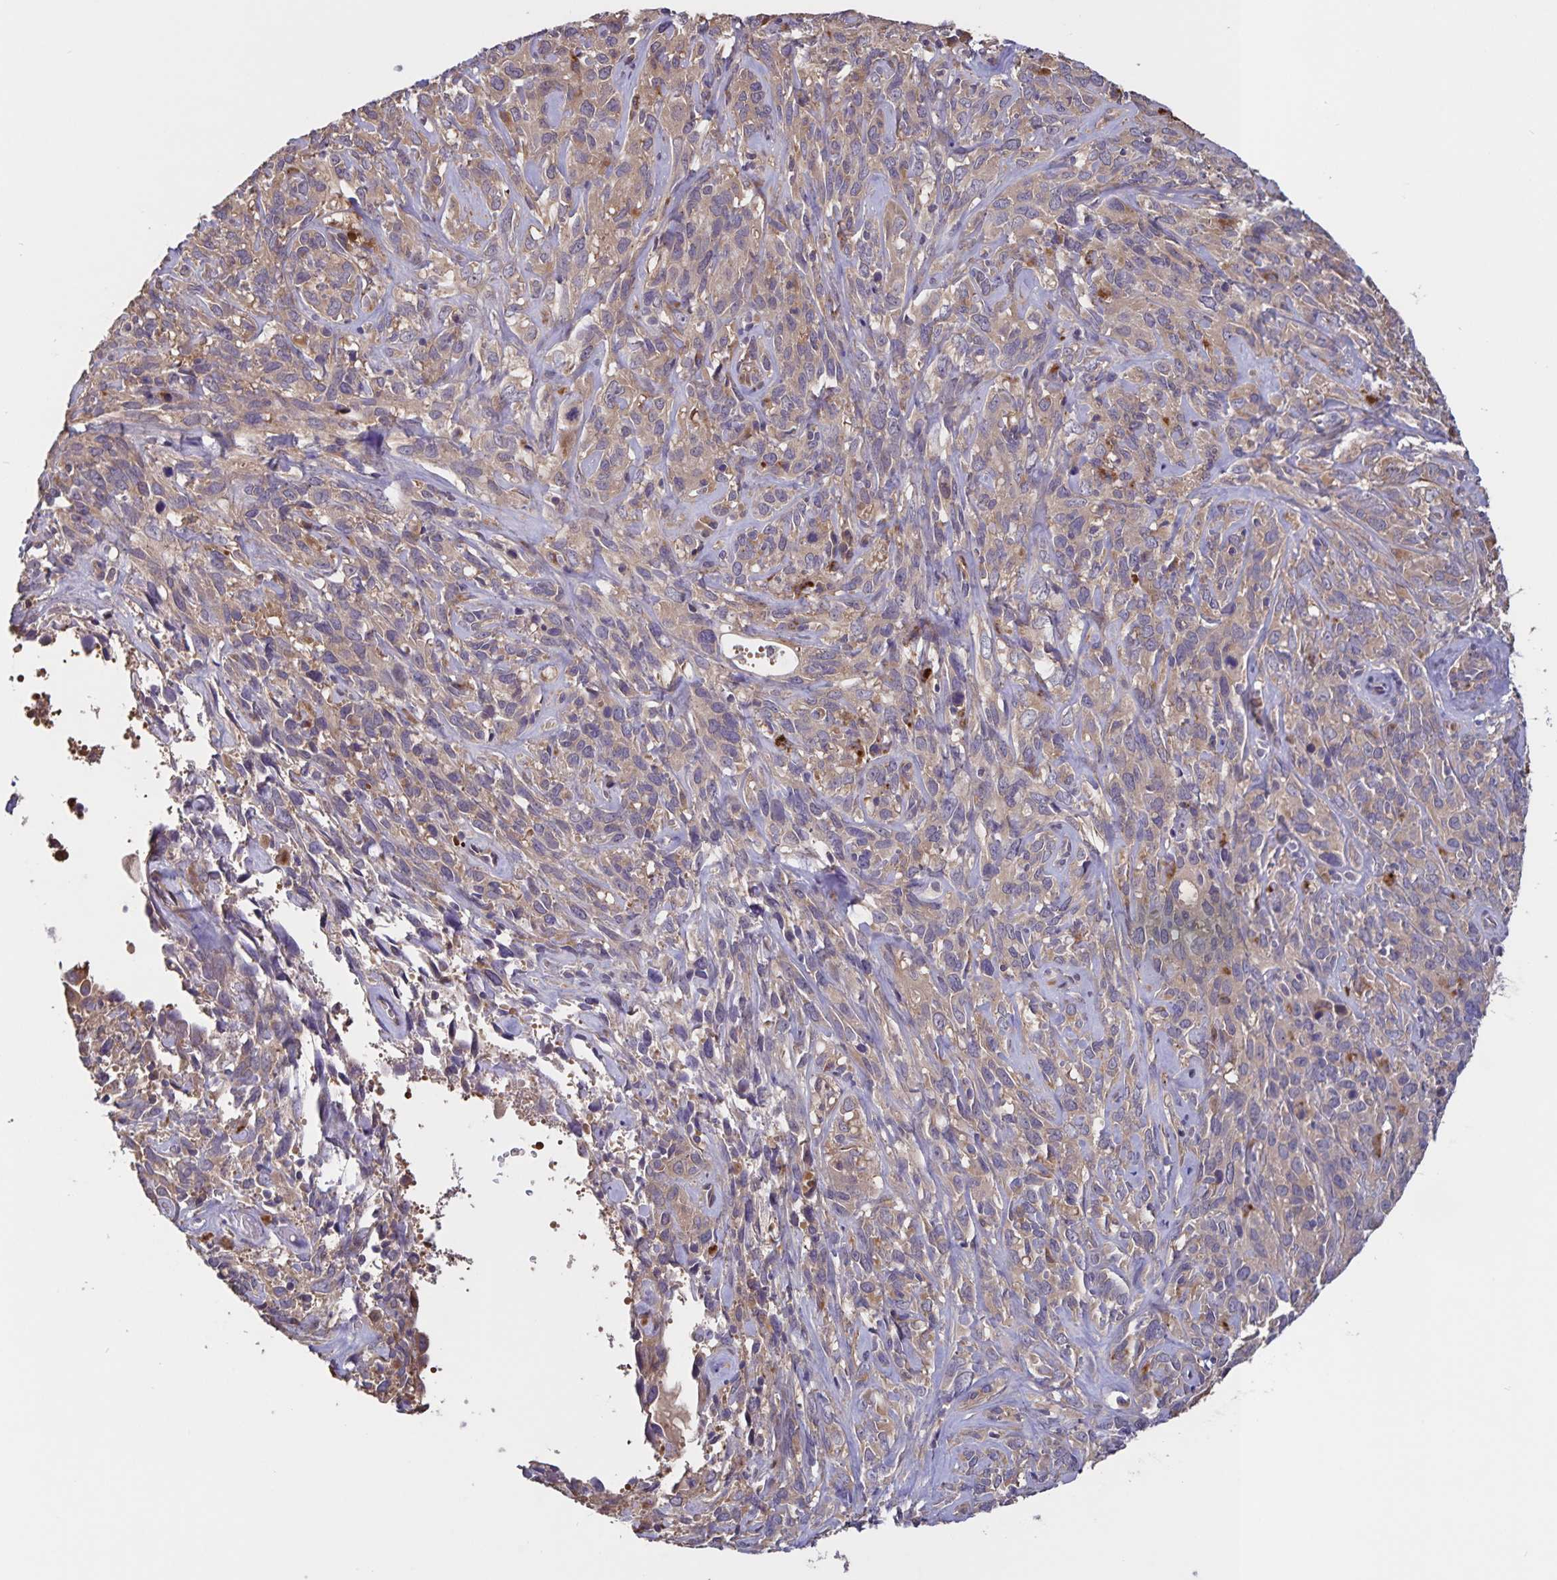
{"staining": {"intensity": "weak", "quantity": "25%-75%", "location": "cytoplasmic/membranous"}, "tissue": "cervical cancer", "cell_type": "Tumor cells", "image_type": "cancer", "snomed": [{"axis": "morphology", "description": "Normal tissue, NOS"}, {"axis": "morphology", "description": "Squamous cell carcinoma, NOS"}, {"axis": "topography", "description": "Cervix"}], "caption": "Protein expression analysis of human cervical squamous cell carcinoma reveals weak cytoplasmic/membranous positivity in approximately 25%-75% of tumor cells.", "gene": "FBXL16", "patient": {"sex": "female", "age": 51}}